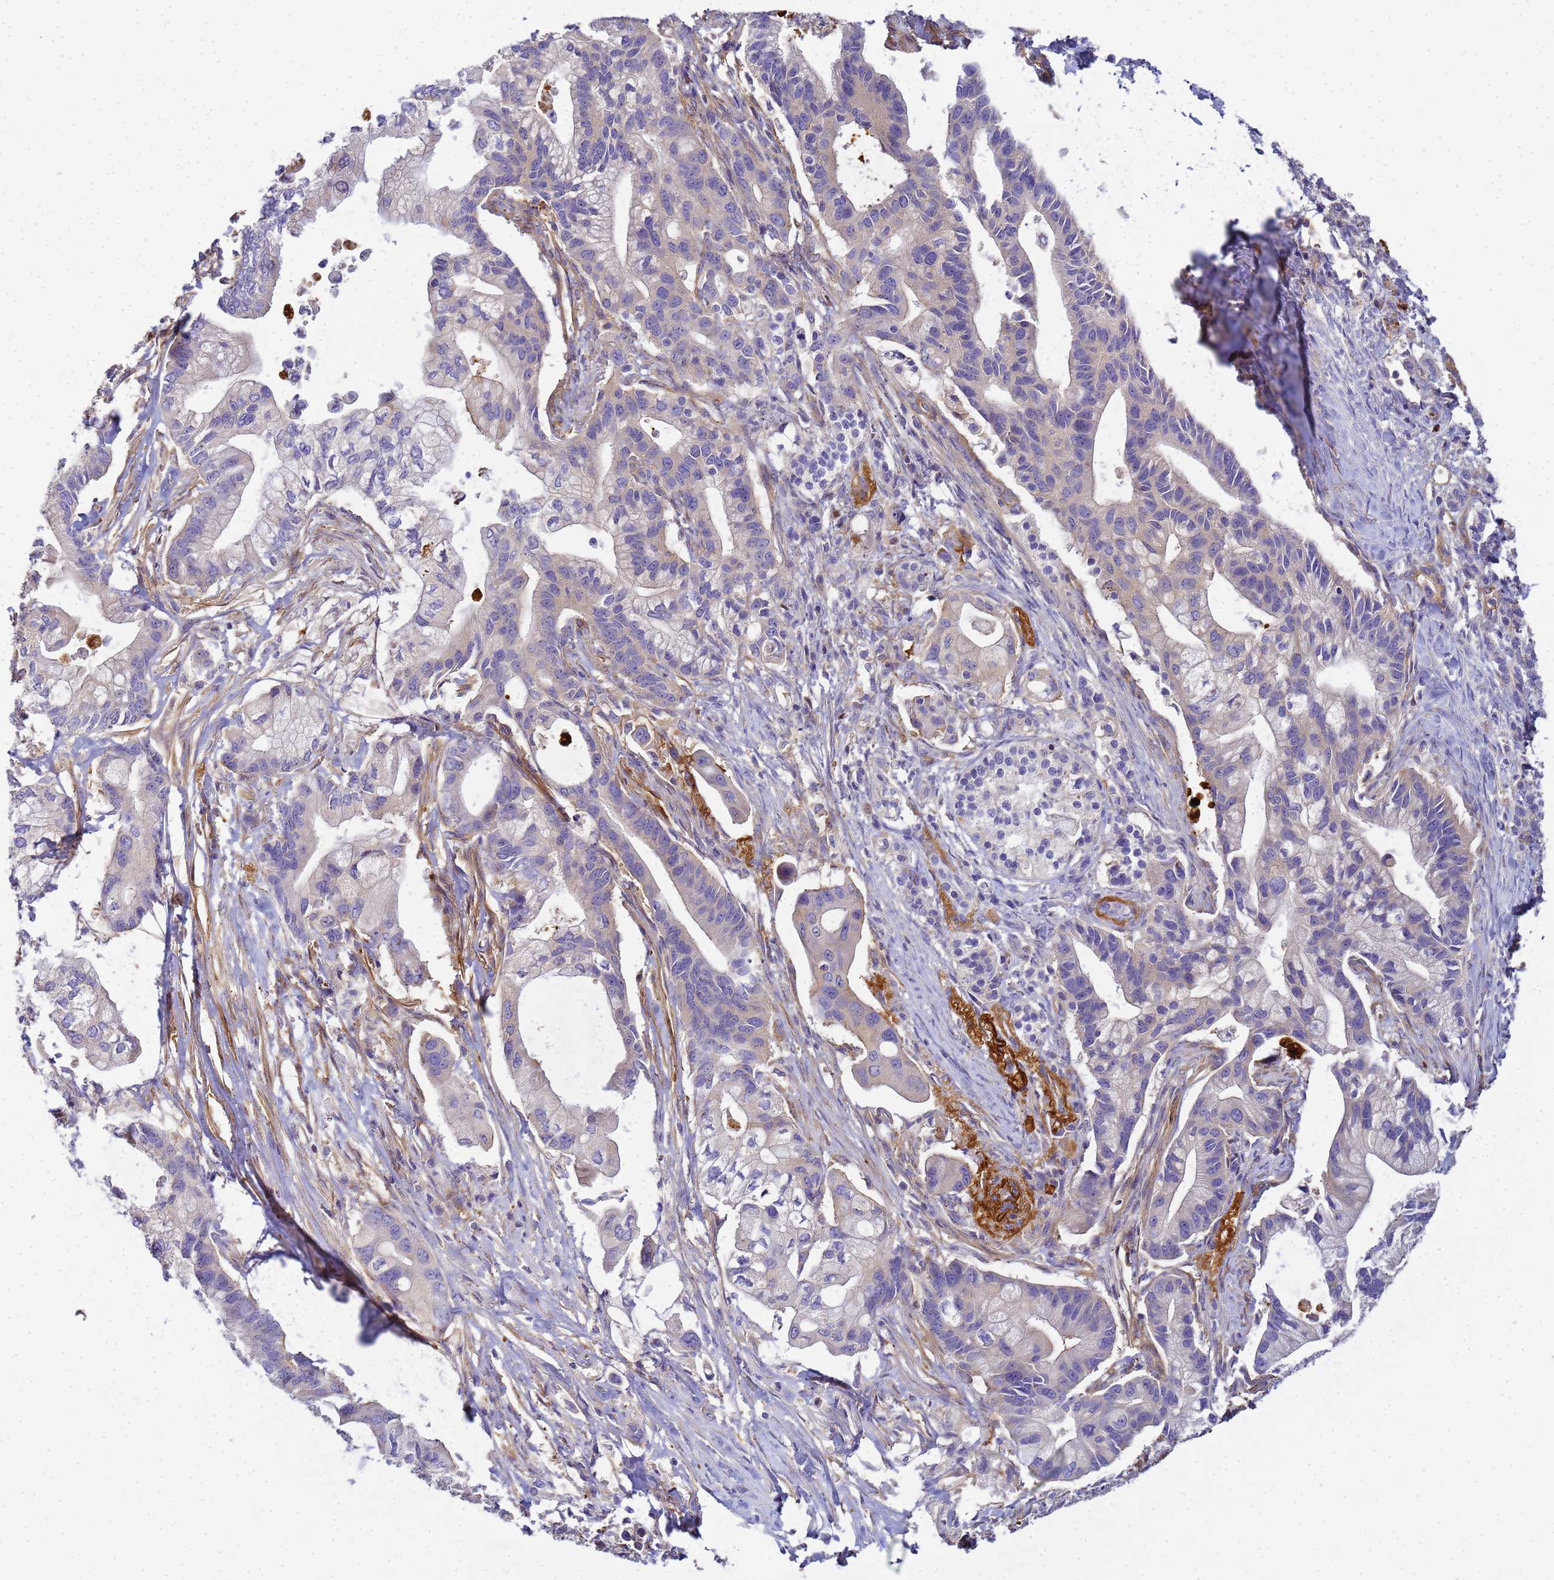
{"staining": {"intensity": "negative", "quantity": "none", "location": "none"}, "tissue": "pancreatic cancer", "cell_type": "Tumor cells", "image_type": "cancer", "snomed": [{"axis": "morphology", "description": "Adenocarcinoma, NOS"}, {"axis": "topography", "description": "Pancreas"}], "caption": "Immunohistochemistry micrograph of pancreatic cancer (adenocarcinoma) stained for a protein (brown), which shows no positivity in tumor cells.", "gene": "MYL12A", "patient": {"sex": "male", "age": 68}}